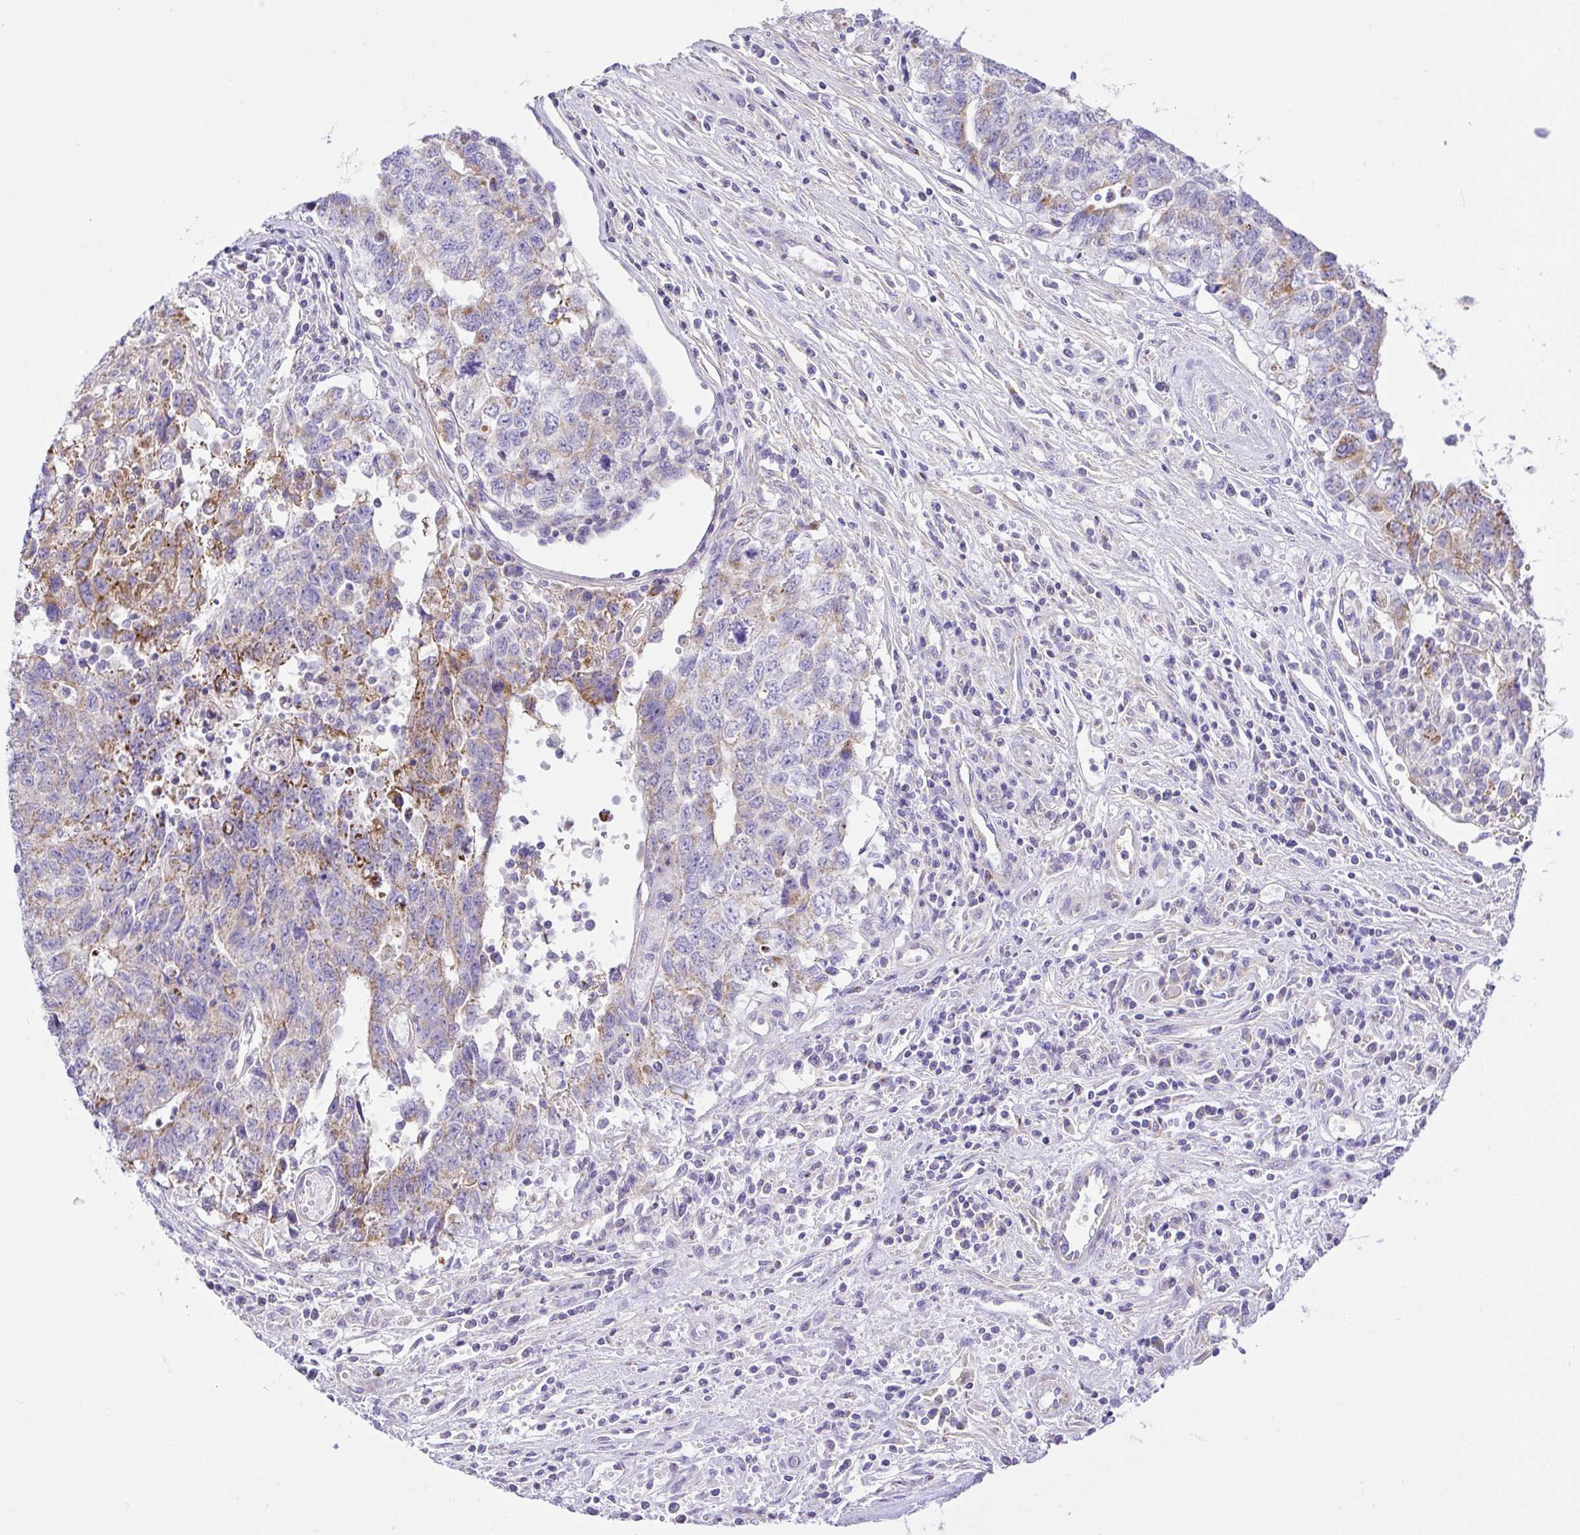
{"staining": {"intensity": "moderate", "quantity": "<25%", "location": "cytoplasmic/membranous"}, "tissue": "testis cancer", "cell_type": "Tumor cells", "image_type": "cancer", "snomed": [{"axis": "morphology", "description": "Carcinoma, Embryonal, NOS"}, {"axis": "topography", "description": "Testis"}], "caption": "Protein analysis of embryonal carcinoma (testis) tissue demonstrates moderate cytoplasmic/membranous staining in about <25% of tumor cells. The staining is performed using DAB (3,3'-diaminobenzidine) brown chromogen to label protein expression. The nuclei are counter-stained blue using hematoxylin.", "gene": "SLC13A1", "patient": {"sex": "male", "age": 34}}